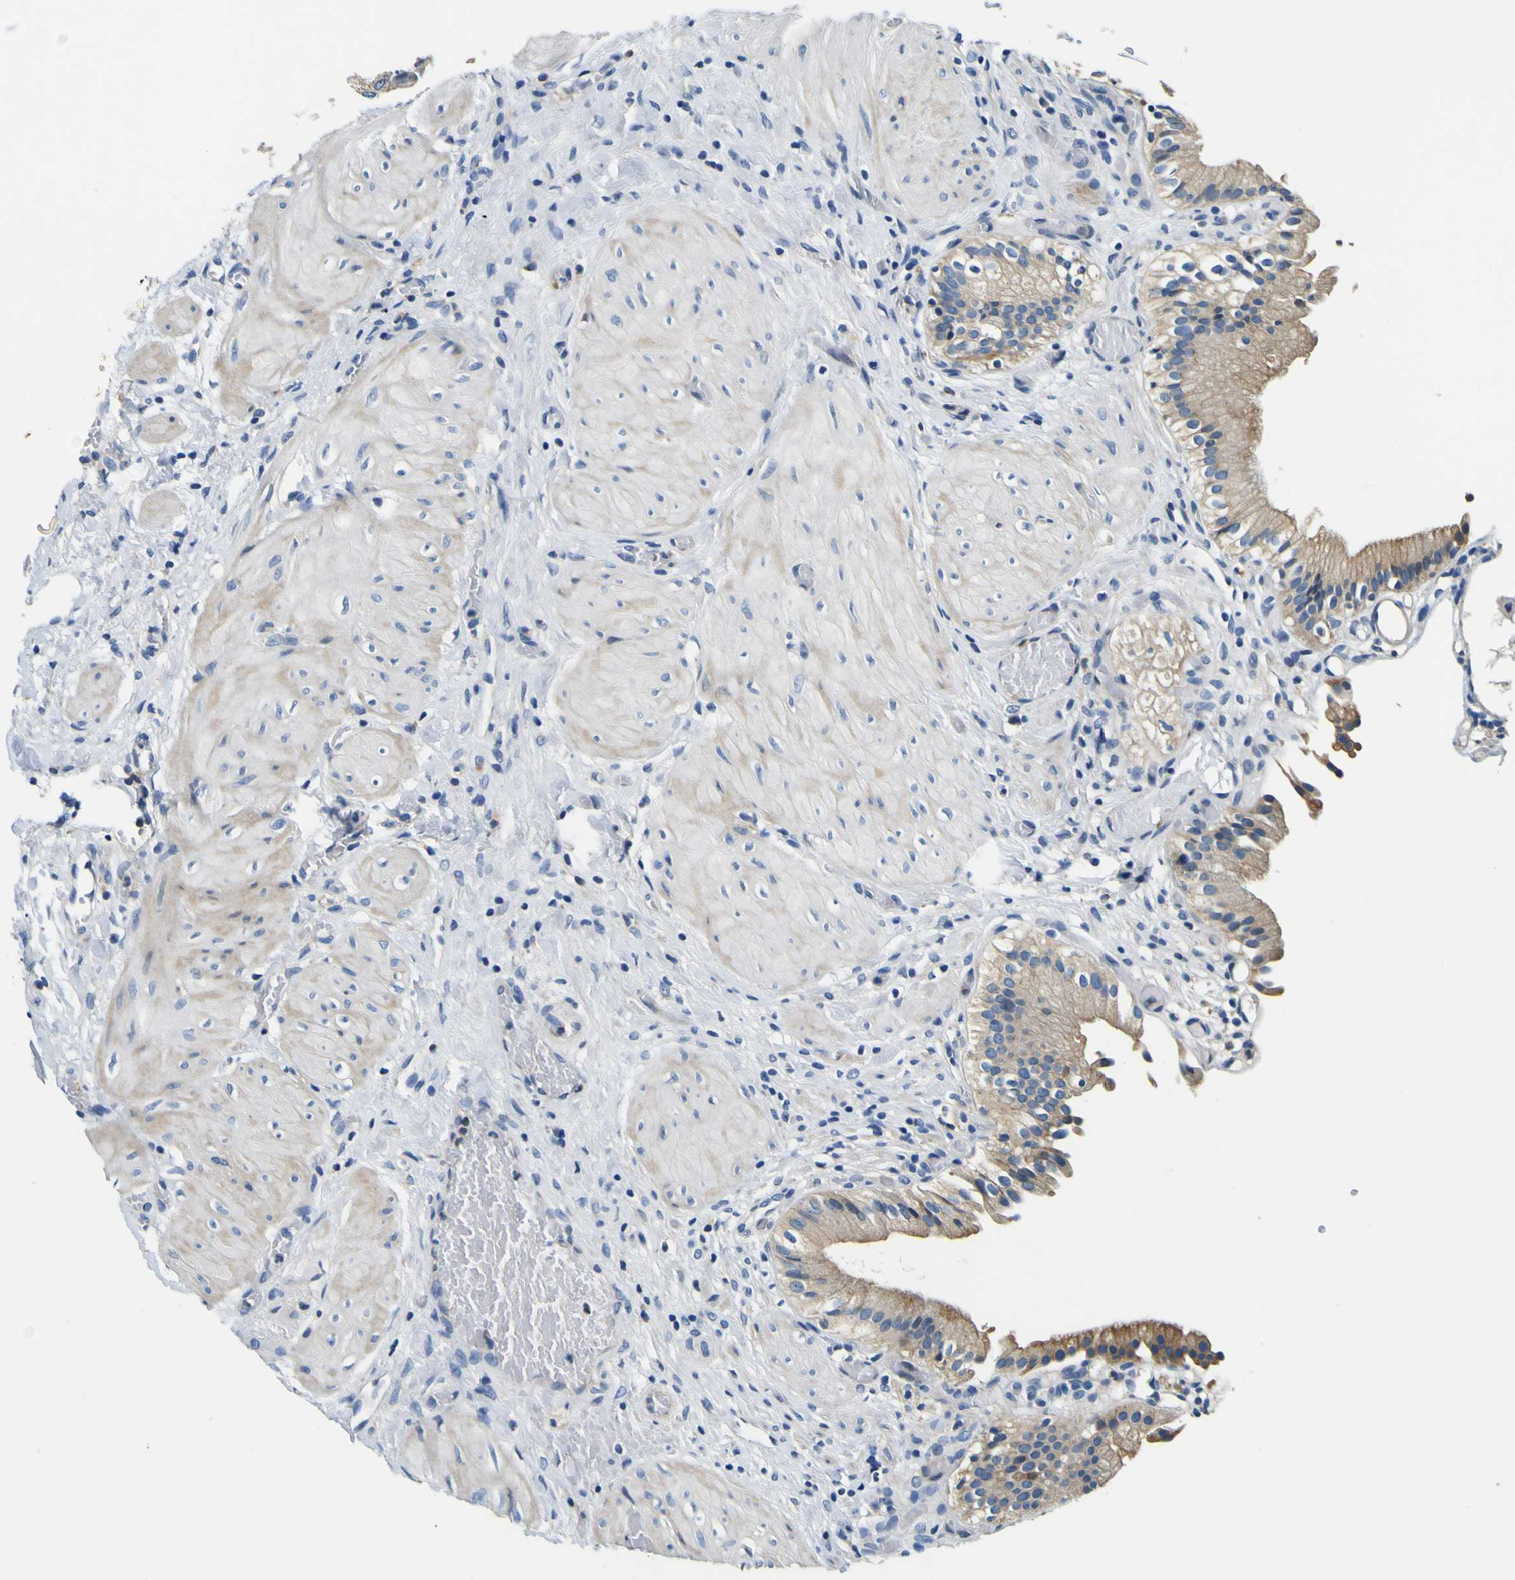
{"staining": {"intensity": "moderate", "quantity": ">75%", "location": "cytoplasmic/membranous"}, "tissue": "gallbladder", "cell_type": "Glandular cells", "image_type": "normal", "snomed": [{"axis": "morphology", "description": "Normal tissue, NOS"}, {"axis": "topography", "description": "Gallbladder"}], "caption": "Gallbladder stained for a protein shows moderate cytoplasmic/membranous positivity in glandular cells. The protein is shown in brown color, while the nuclei are stained blue.", "gene": "CLSTN1", "patient": {"sex": "male", "age": 65}}